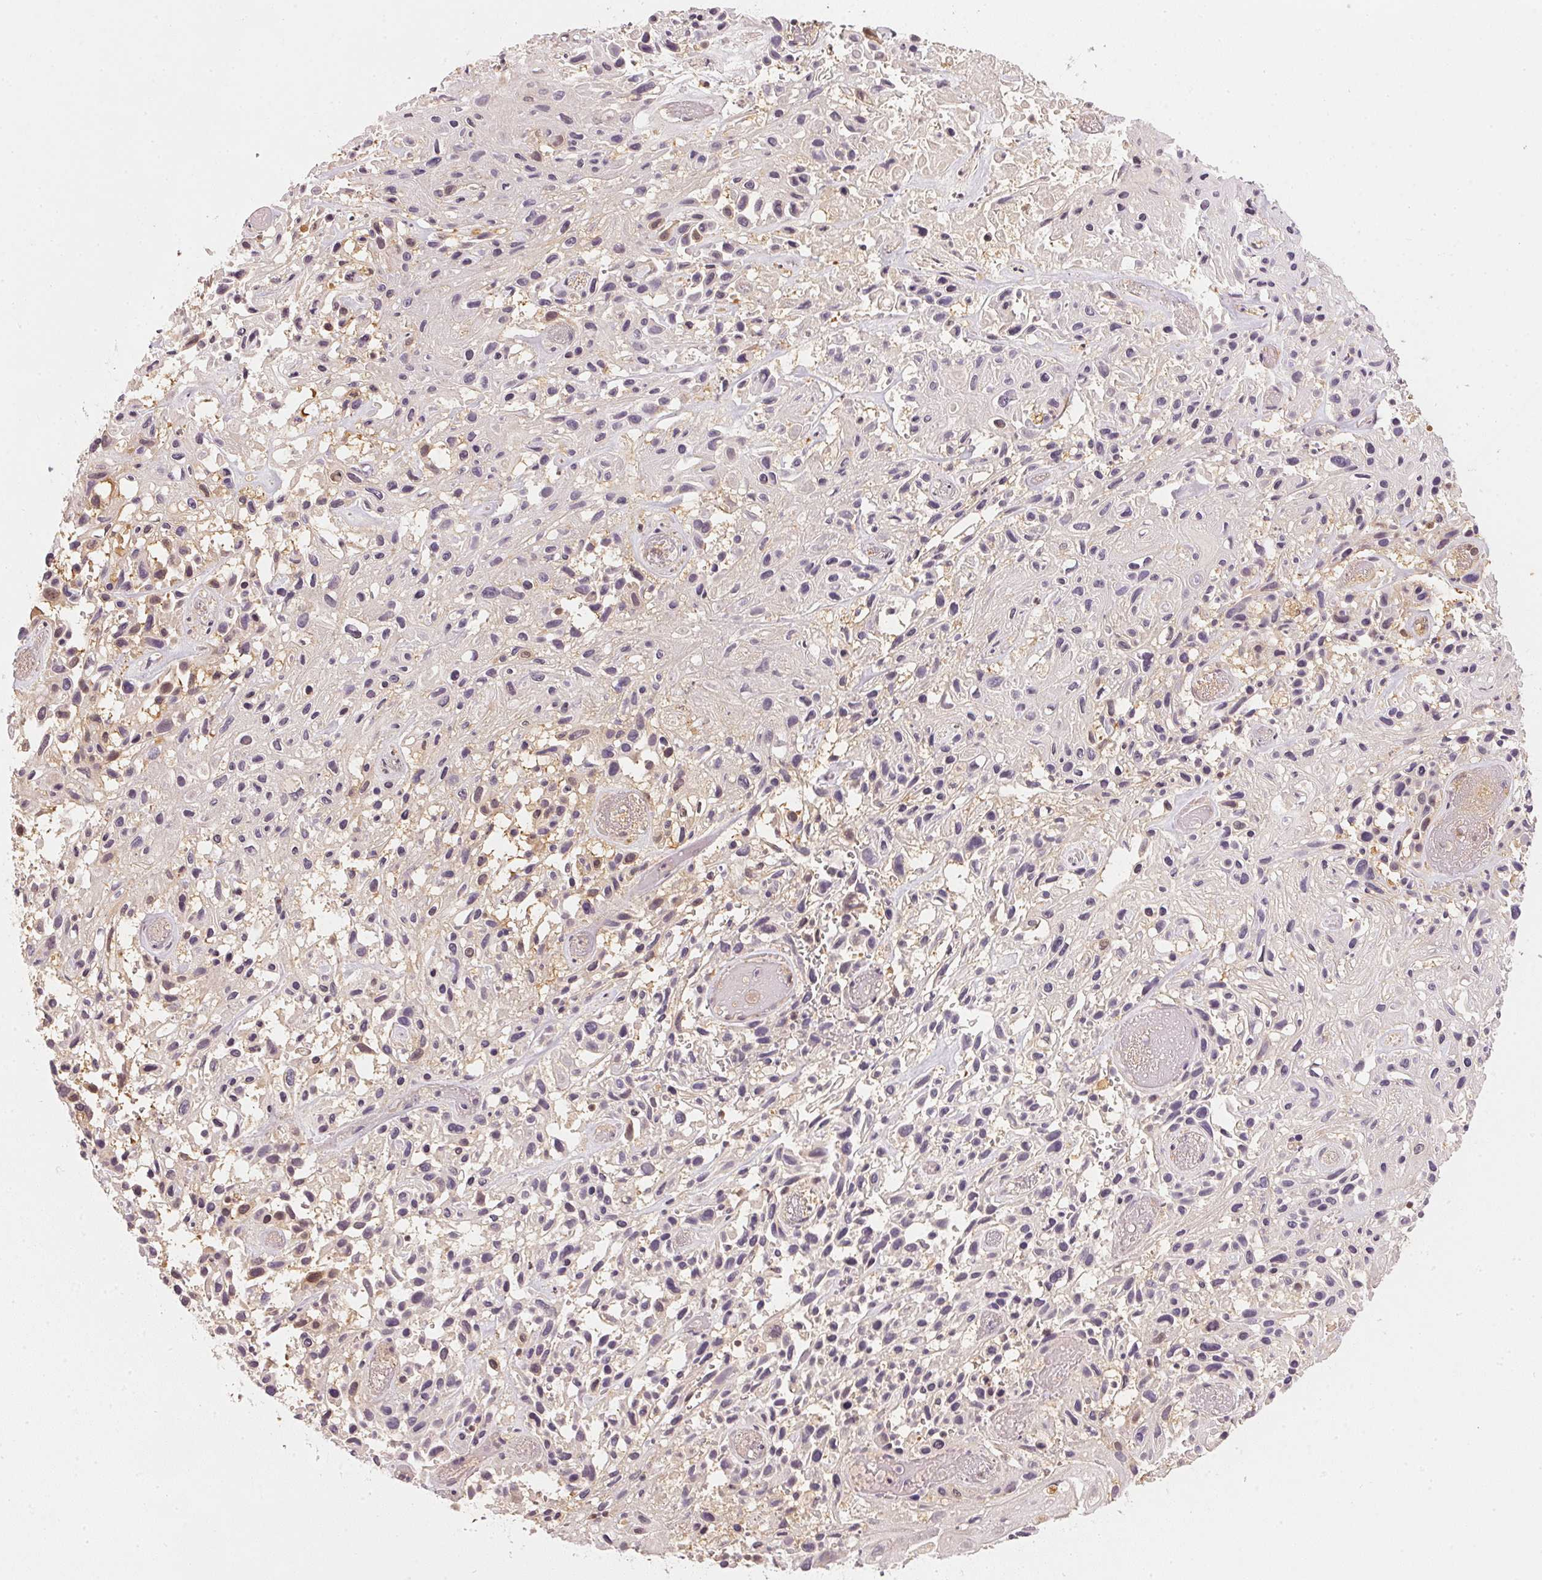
{"staining": {"intensity": "negative", "quantity": "none", "location": "none"}, "tissue": "skin cancer", "cell_type": "Tumor cells", "image_type": "cancer", "snomed": [{"axis": "morphology", "description": "Squamous cell carcinoma, NOS"}, {"axis": "topography", "description": "Skin"}], "caption": "Immunohistochemical staining of skin cancer exhibits no significant expression in tumor cells.", "gene": "UBE2L3", "patient": {"sex": "male", "age": 82}}